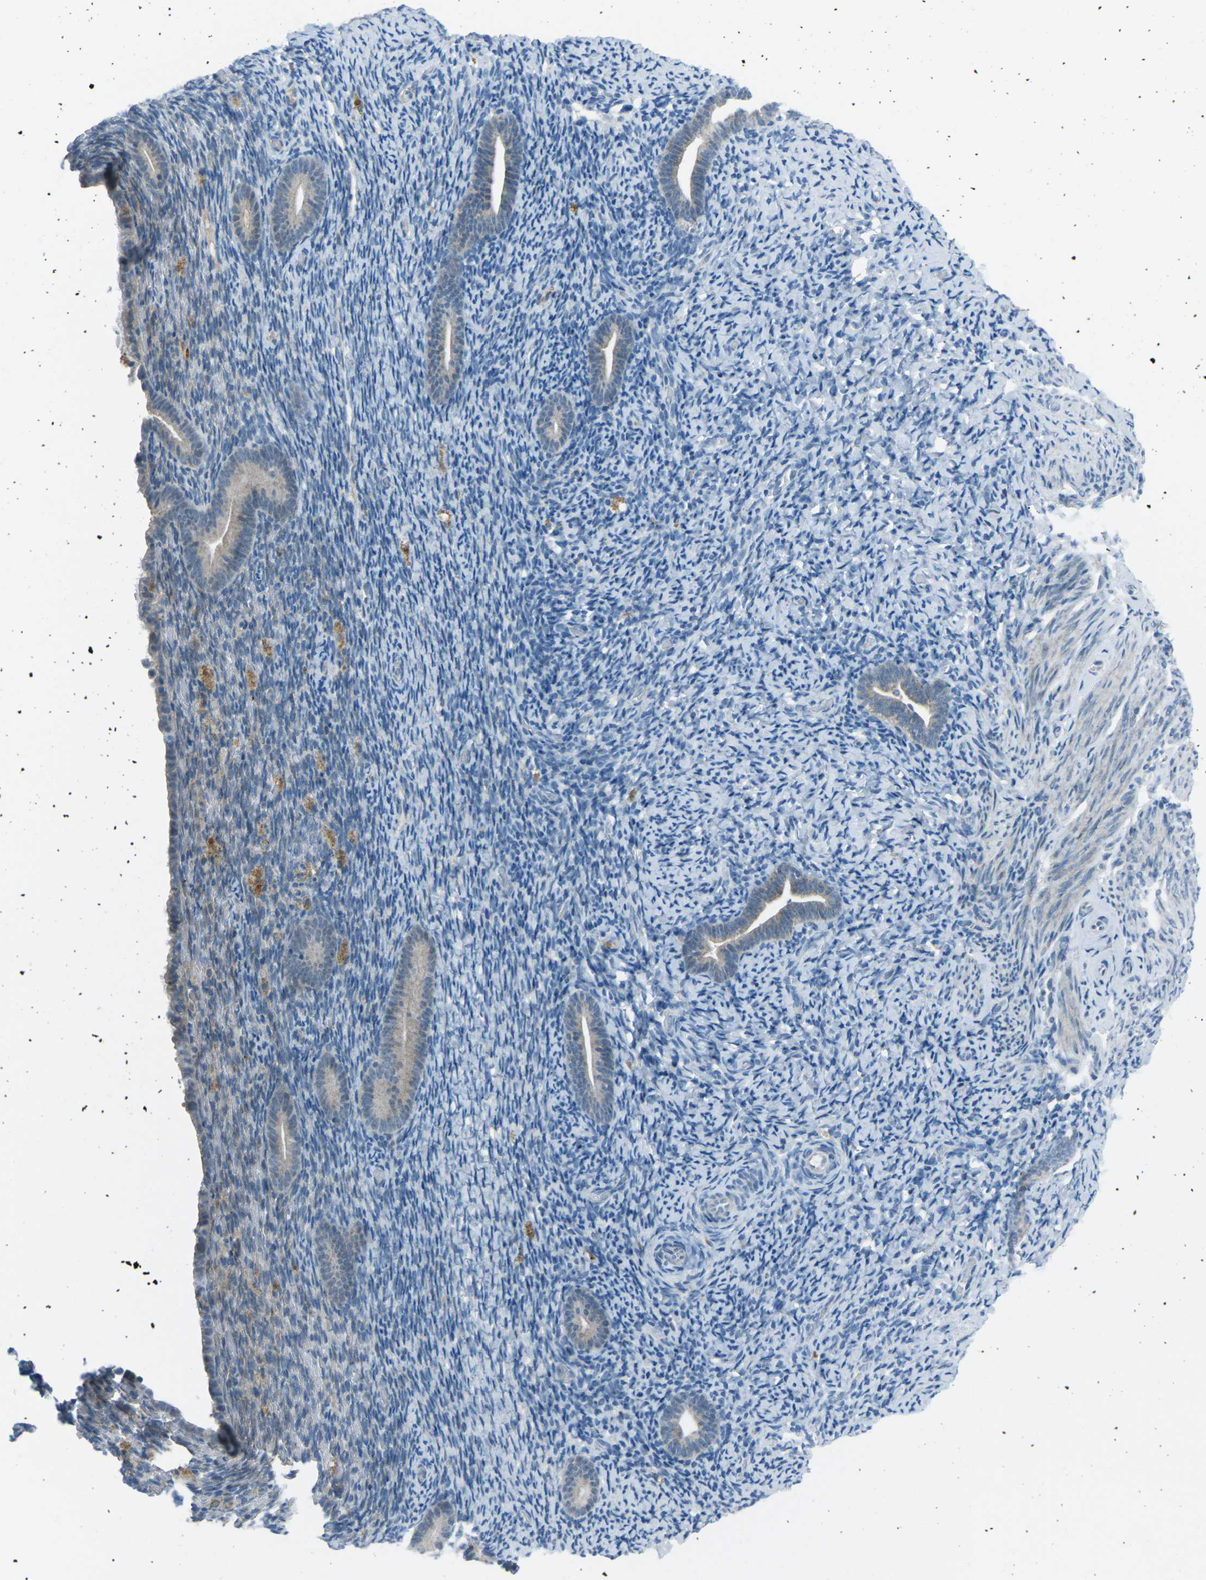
{"staining": {"intensity": "negative", "quantity": "none", "location": "none"}, "tissue": "endometrium", "cell_type": "Cells in endometrial stroma", "image_type": "normal", "snomed": [{"axis": "morphology", "description": "Normal tissue, NOS"}, {"axis": "topography", "description": "Endometrium"}], "caption": "Micrograph shows no significant protein staining in cells in endometrial stroma of benign endometrium. (DAB (3,3'-diaminobenzidine) IHC with hematoxylin counter stain).", "gene": "PRKCA", "patient": {"sex": "female", "age": 51}}